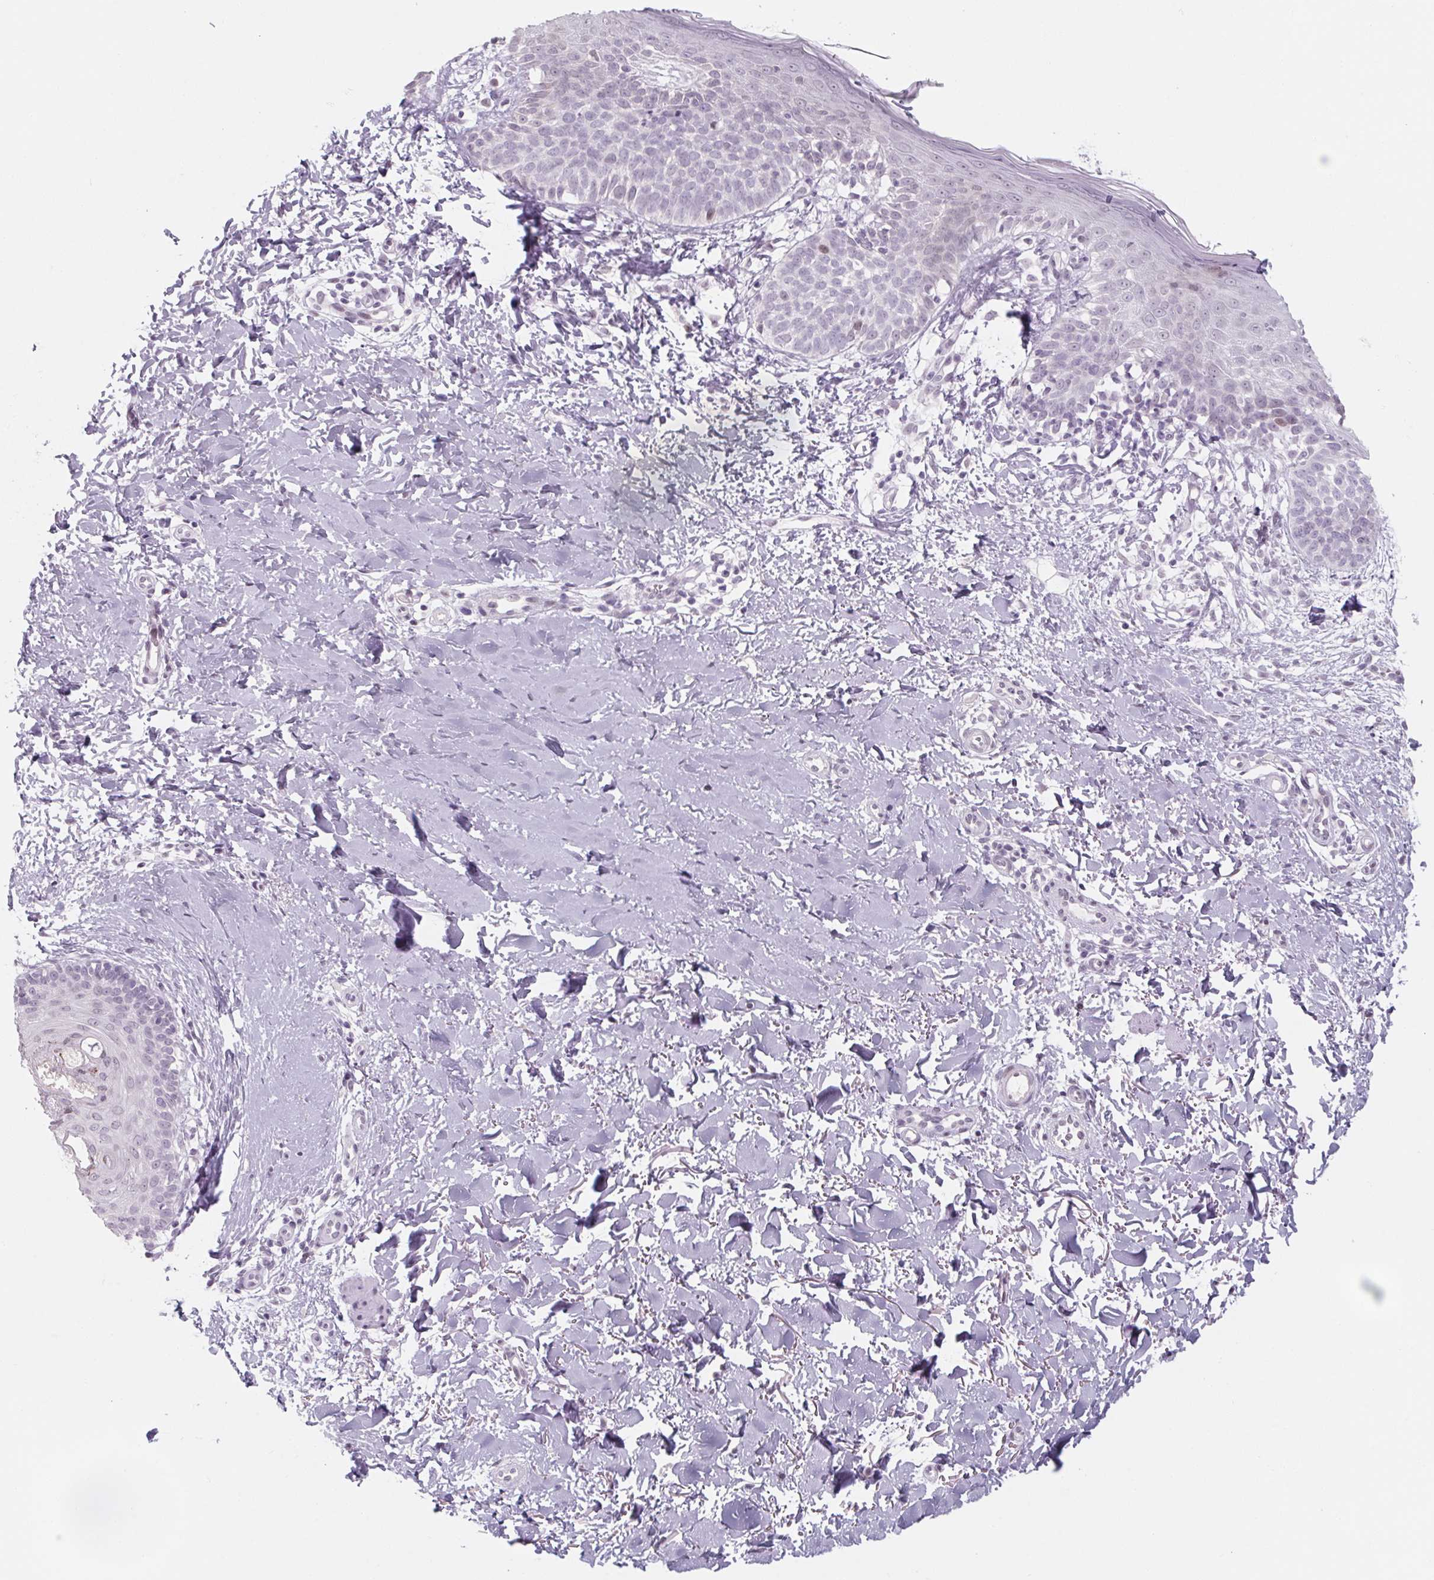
{"staining": {"intensity": "negative", "quantity": "none", "location": "none"}, "tissue": "skin cancer", "cell_type": "Tumor cells", "image_type": "cancer", "snomed": [{"axis": "morphology", "description": "Basal cell carcinoma"}, {"axis": "topography", "description": "Skin"}], "caption": "This photomicrograph is of basal cell carcinoma (skin) stained with immunohistochemistry to label a protein in brown with the nuclei are counter-stained blue. There is no expression in tumor cells.", "gene": "KCNQ2", "patient": {"sex": "male", "age": 57}}